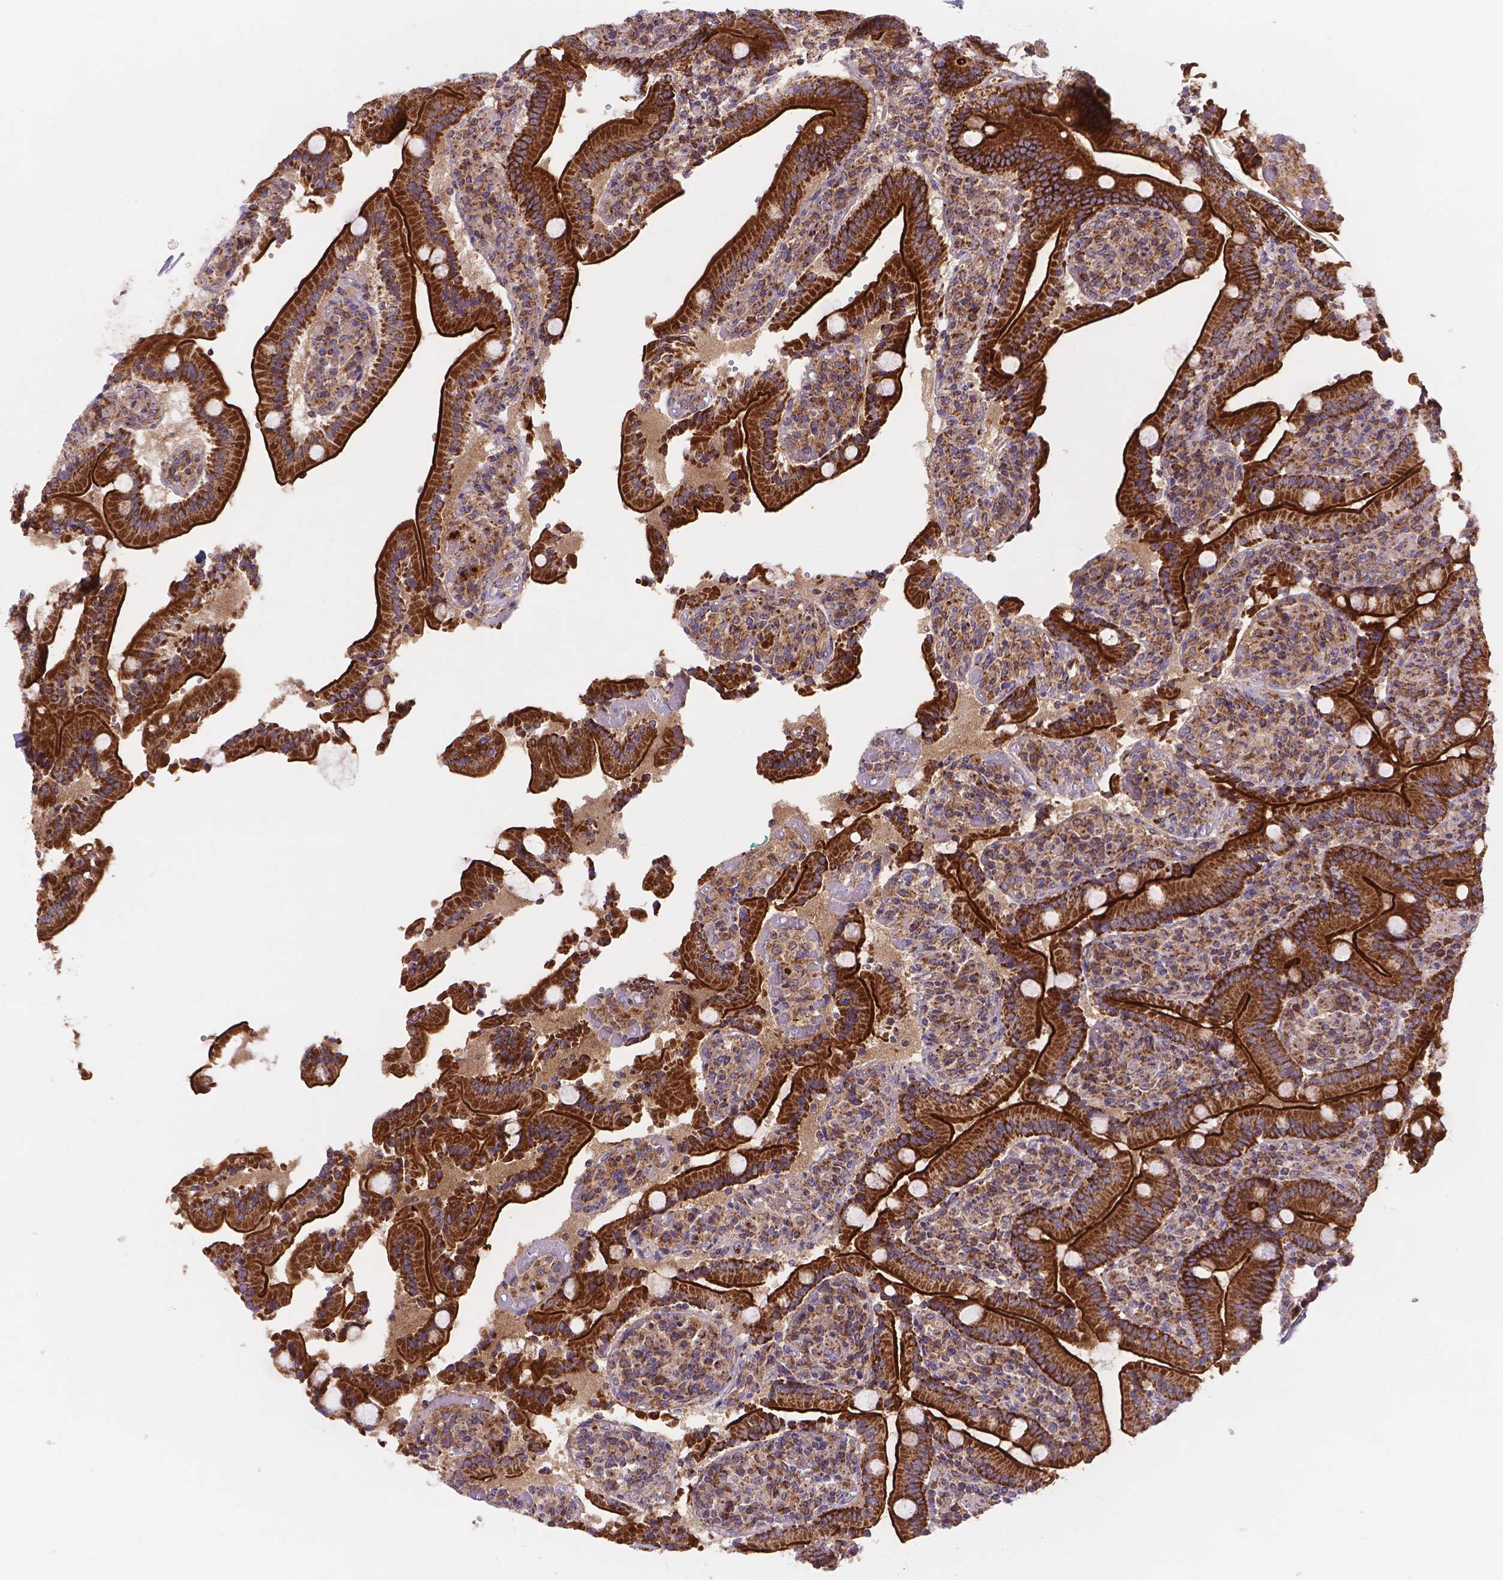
{"staining": {"intensity": "strong", "quantity": ">75%", "location": "cytoplasmic/membranous"}, "tissue": "duodenum", "cell_type": "Glandular cells", "image_type": "normal", "snomed": [{"axis": "morphology", "description": "Normal tissue, NOS"}, {"axis": "topography", "description": "Duodenum"}], "caption": "This micrograph shows IHC staining of unremarkable human duodenum, with high strong cytoplasmic/membranous staining in about >75% of glandular cells.", "gene": "AK3", "patient": {"sex": "female", "age": 62}}